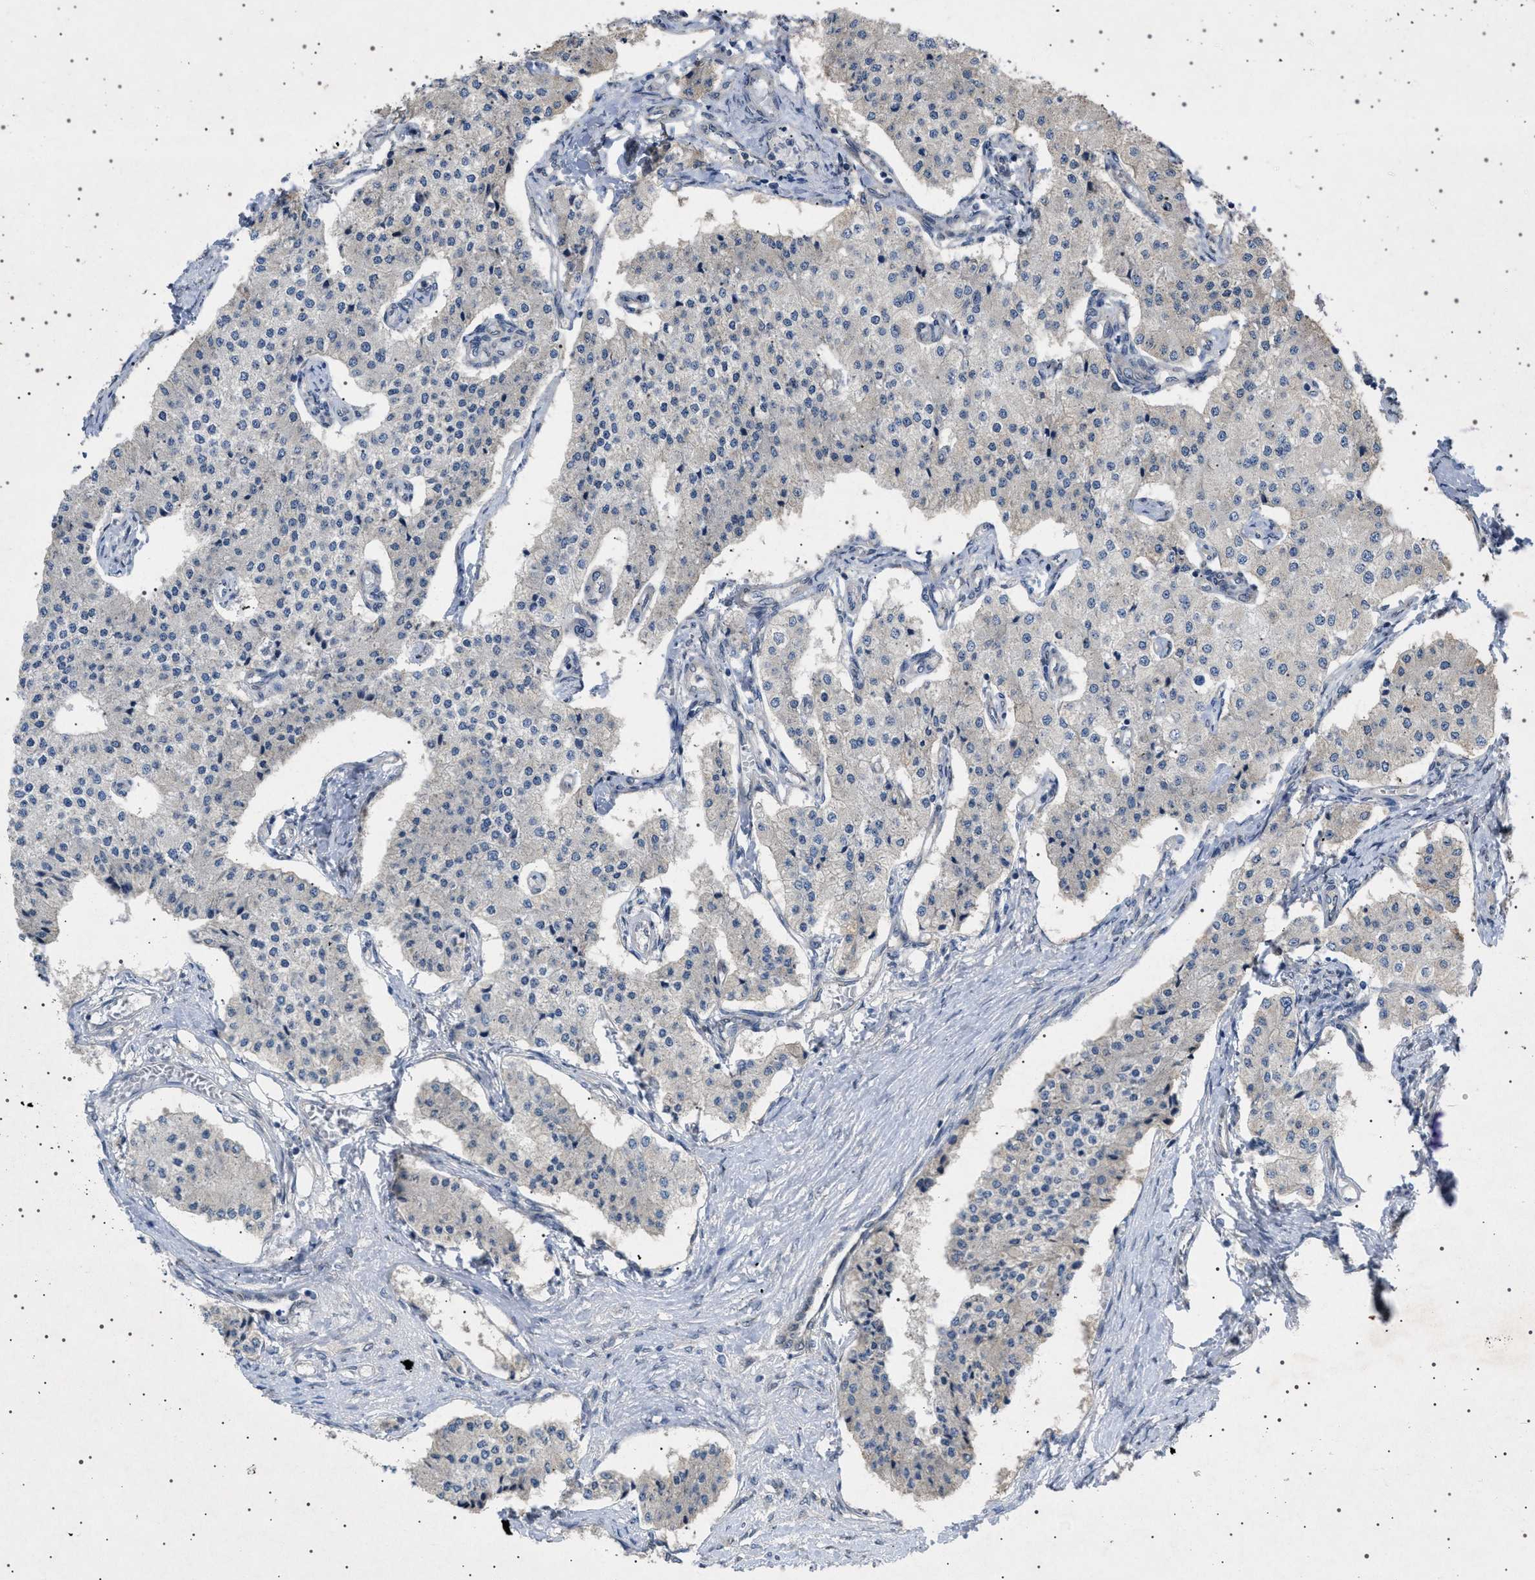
{"staining": {"intensity": "negative", "quantity": "none", "location": "none"}, "tissue": "carcinoid", "cell_type": "Tumor cells", "image_type": "cancer", "snomed": [{"axis": "morphology", "description": "Carcinoid, malignant, NOS"}, {"axis": "topography", "description": "Colon"}], "caption": "Human carcinoid (malignant) stained for a protein using IHC displays no staining in tumor cells.", "gene": "NUP93", "patient": {"sex": "female", "age": 52}}